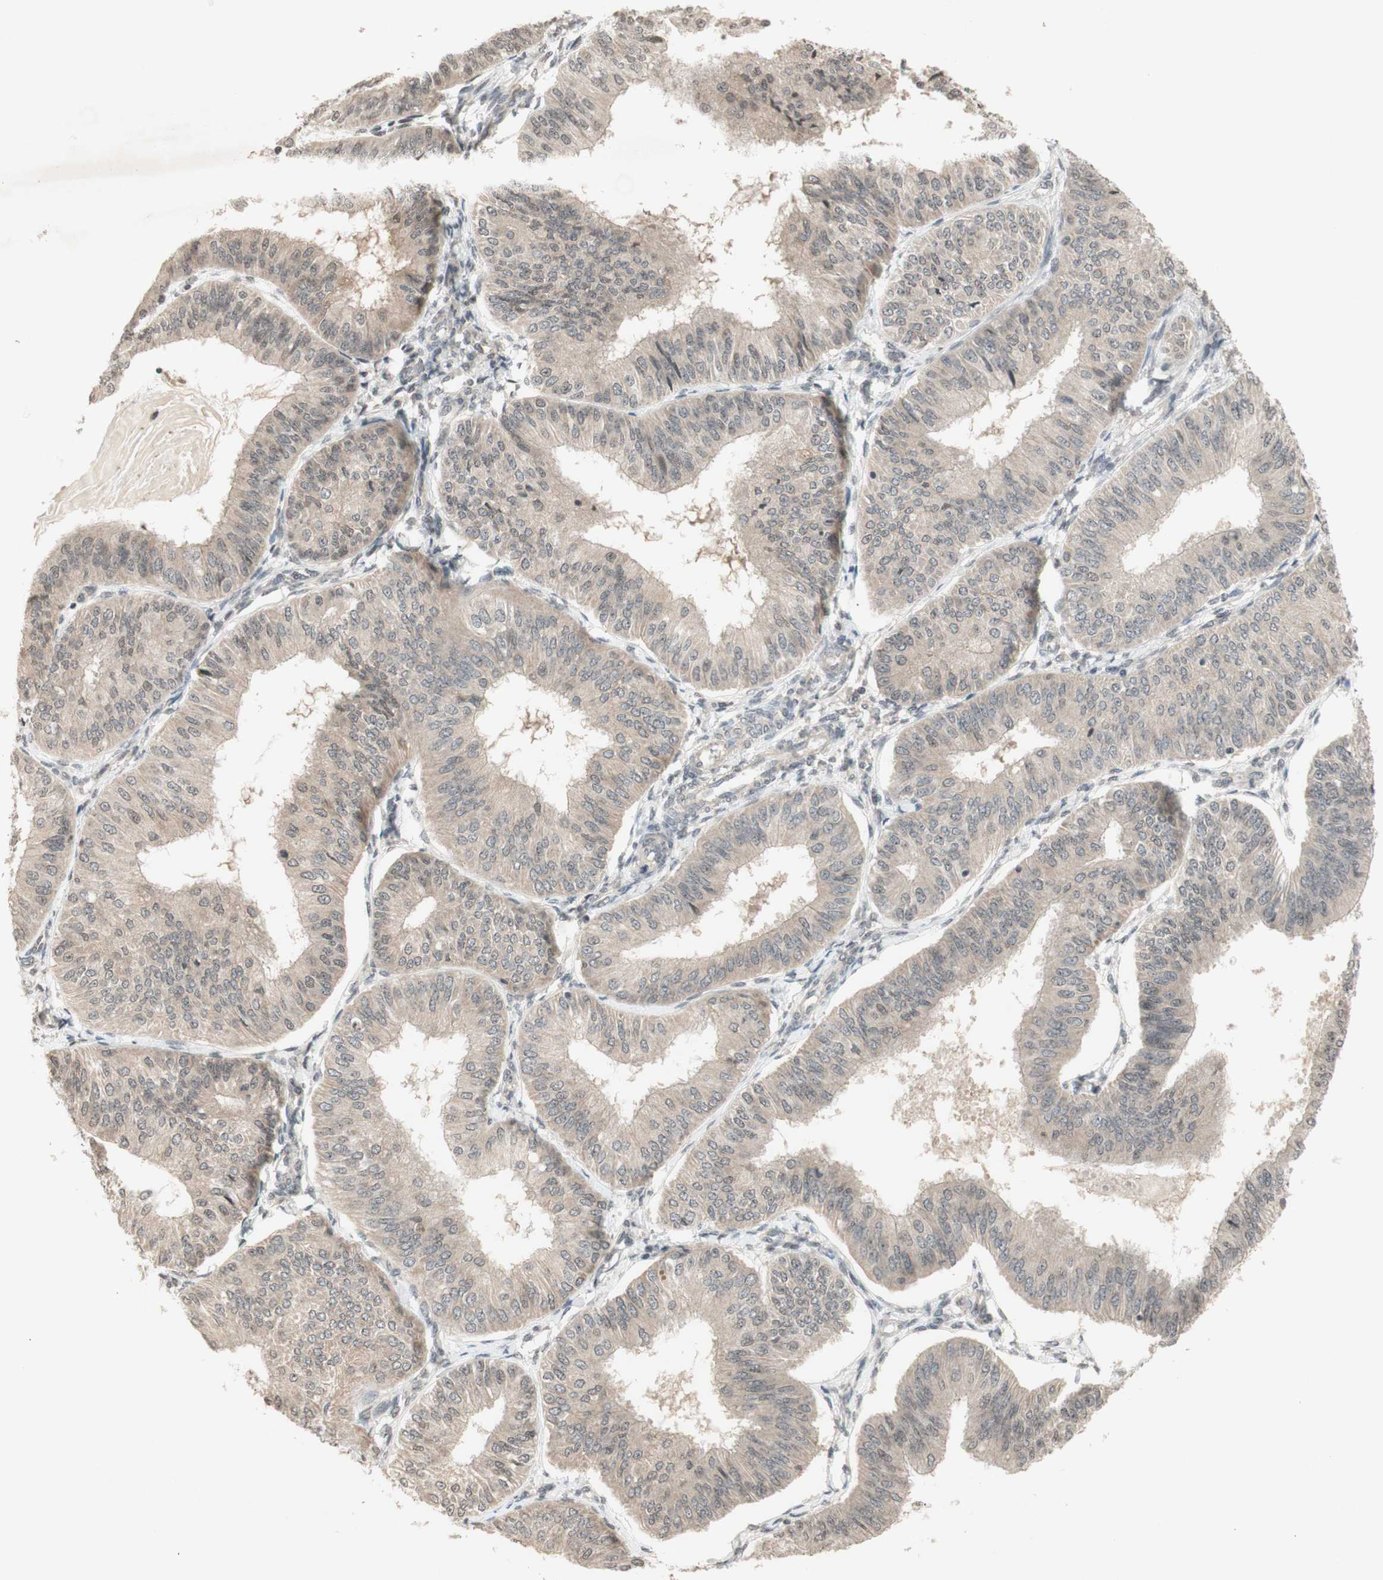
{"staining": {"intensity": "weak", "quantity": ">75%", "location": "cytoplasmic/membranous"}, "tissue": "endometrial cancer", "cell_type": "Tumor cells", "image_type": "cancer", "snomed": [{"axis": "morphology", "description": "Adenocarcinoma, NOS"}, {"axis": "topography", "description": "Endometrium"}], "caption": "Tumor cells show low levels of weak cytoplasmic/membranous positivity in about >75% of cells in human endometrial cancer.", "gene": "GLI1", "patient": {"sex": "female", "age": 58}}